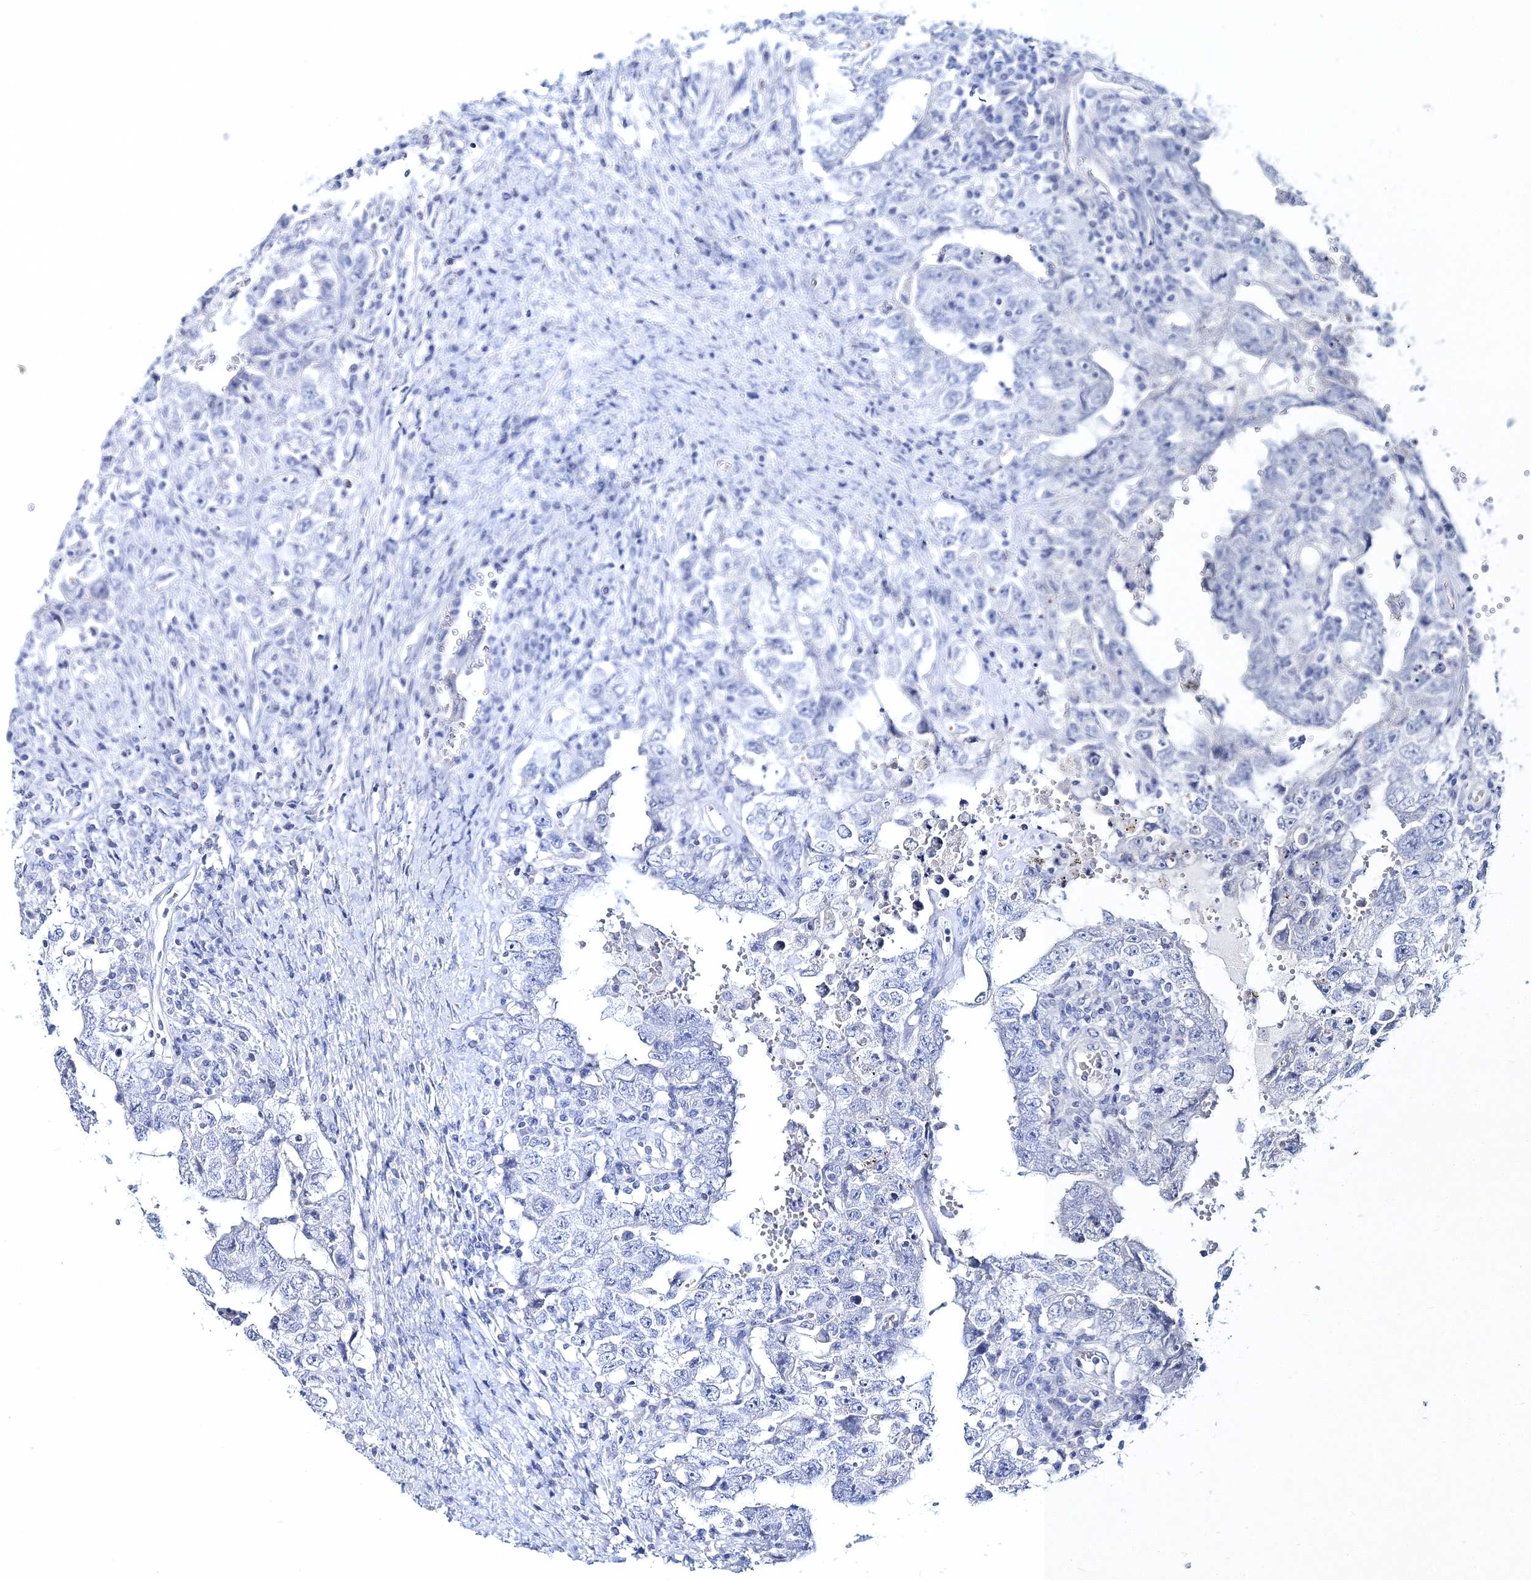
{"staining": {"intensity": "negative", "quantity": "none", "location": "none"}, "tissue": "testis cancer", "cell_type": "Tumor cells", "image_type": "cancer", "snomed": [{"axis": "morphology", "description": "Carcinoma, Embryonal, NOS"}, {"axis": "topography", "description": "Testis"}], "caption": "Immunohistochemical staining of human embryonal carcinoma (testis) displays no significant staining in tumor cells.", "gene": "MYOZ2", "patient": {"sex": "male", "age": 26}}